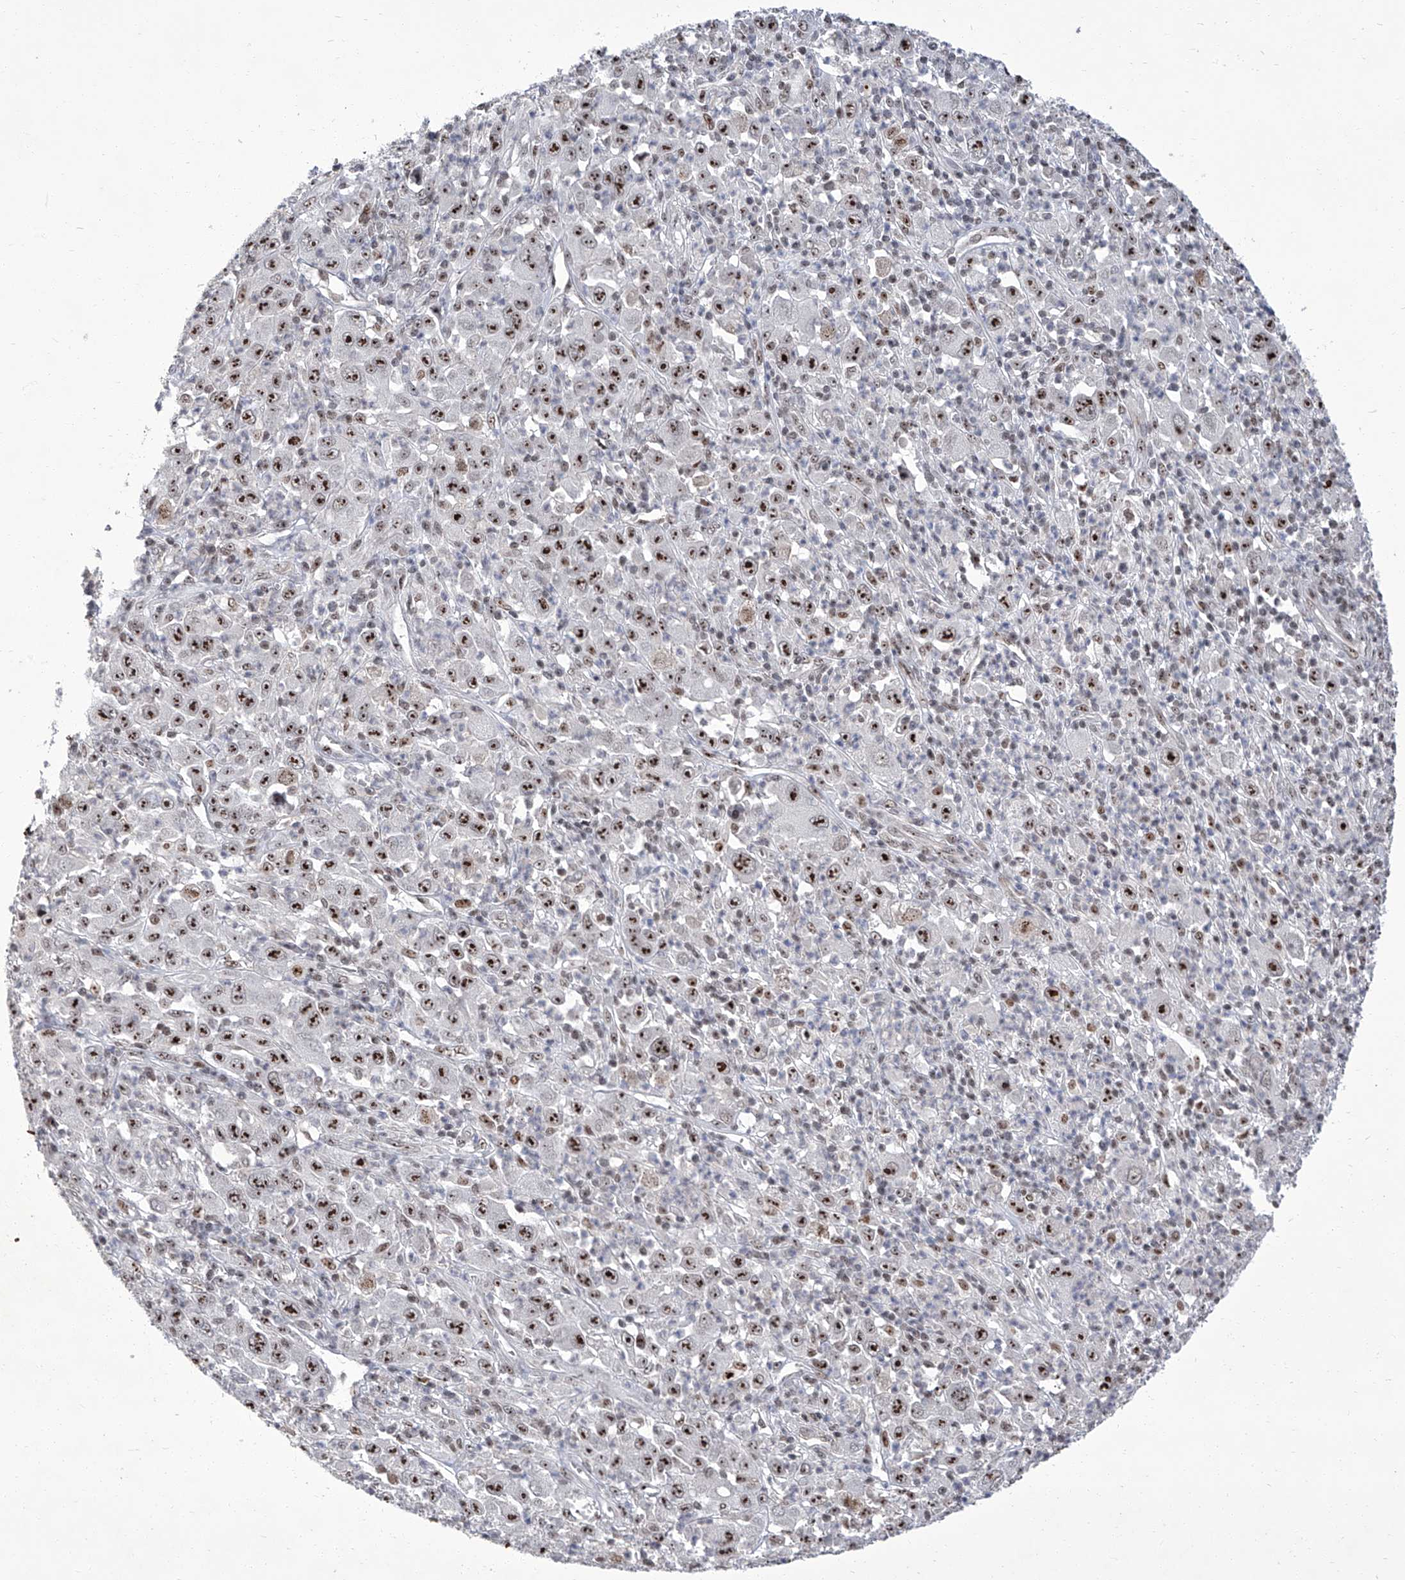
{"staining": {"intensity": "strong", "quantity": ">75%", "location": "nuclear"}, "tissue": "melanoma", "cell_type": "Tumor cells", "image_type": "cancer", "snomed": [{"axis": "morphology", "description": "Malignant melanoma, Metastatic site"}, {"axis": "topography", "description": "Skin"}], "caption": "An immunohistochemistry photomicrograph of neoplastic tissue is shown. Protein staining in brown shows strong nuclear positivity in malignant melanoma (metastatic site) within tumor cells. The staining was performed using DAB (3,3'-diaminobenzidine), with brown indicating positive protein expression. Nuclei are stained blue with hematoxylin.", "gene": "CMTR1", "patient": {"sex": "female", "age": 56}}